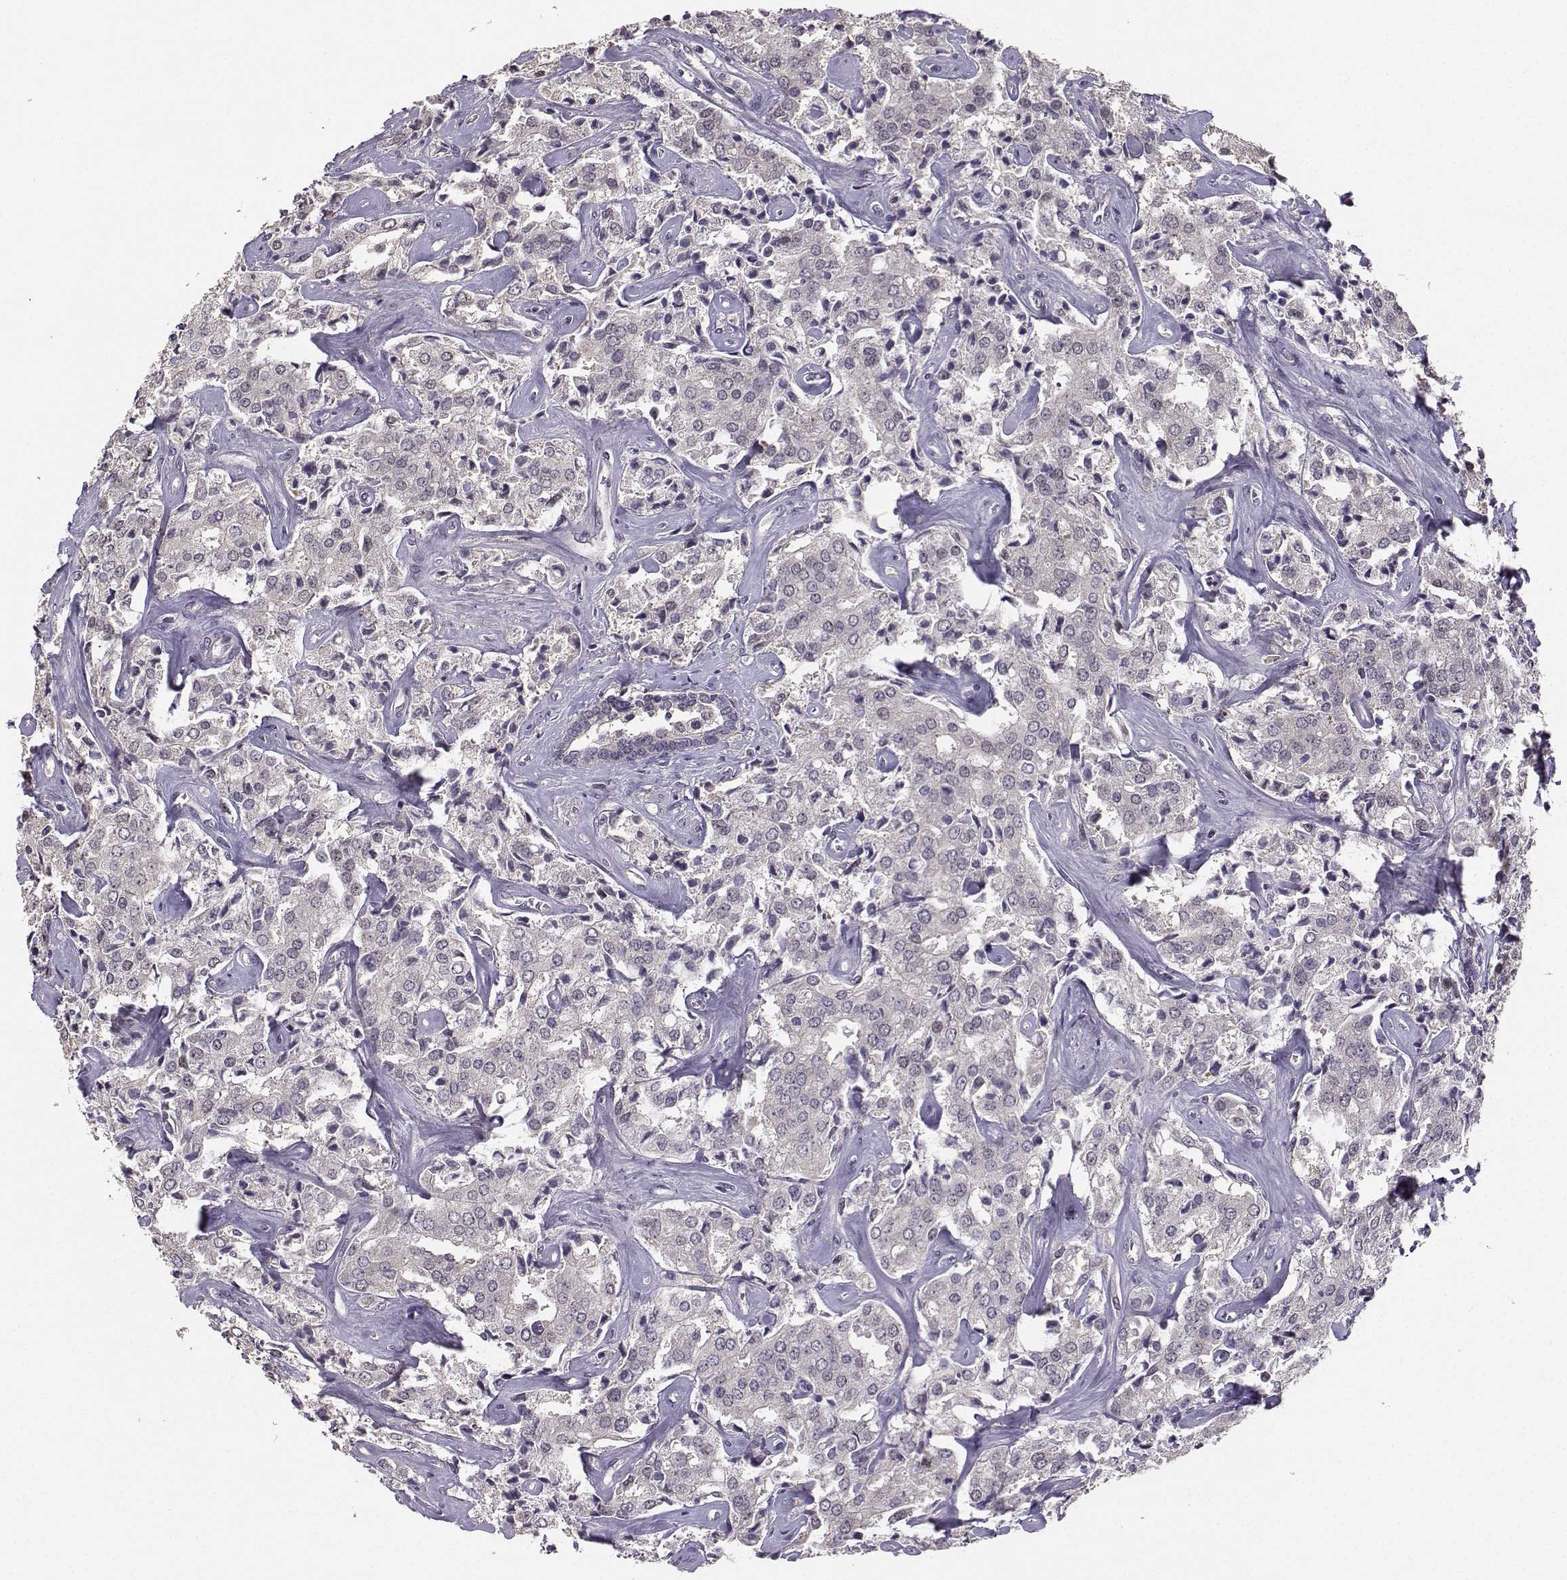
{"staining": {"intensity": "negative", "quantity": "none", "location": "none"}, "tissue": "prostate cancer", "cell_type": "Tumor cells", "image_type": "cancer", "snomed": [{"axis": "morphology", "description": "Adenocarcinoma, NOS"}, {"axis": "topography", "description": "Prostate"}], "caption": "Protein analysis of prostate cancer shows no significant staining in tumor cells.", "gene": "PKP2", "patient": {"sex": "male", "age": 66}}